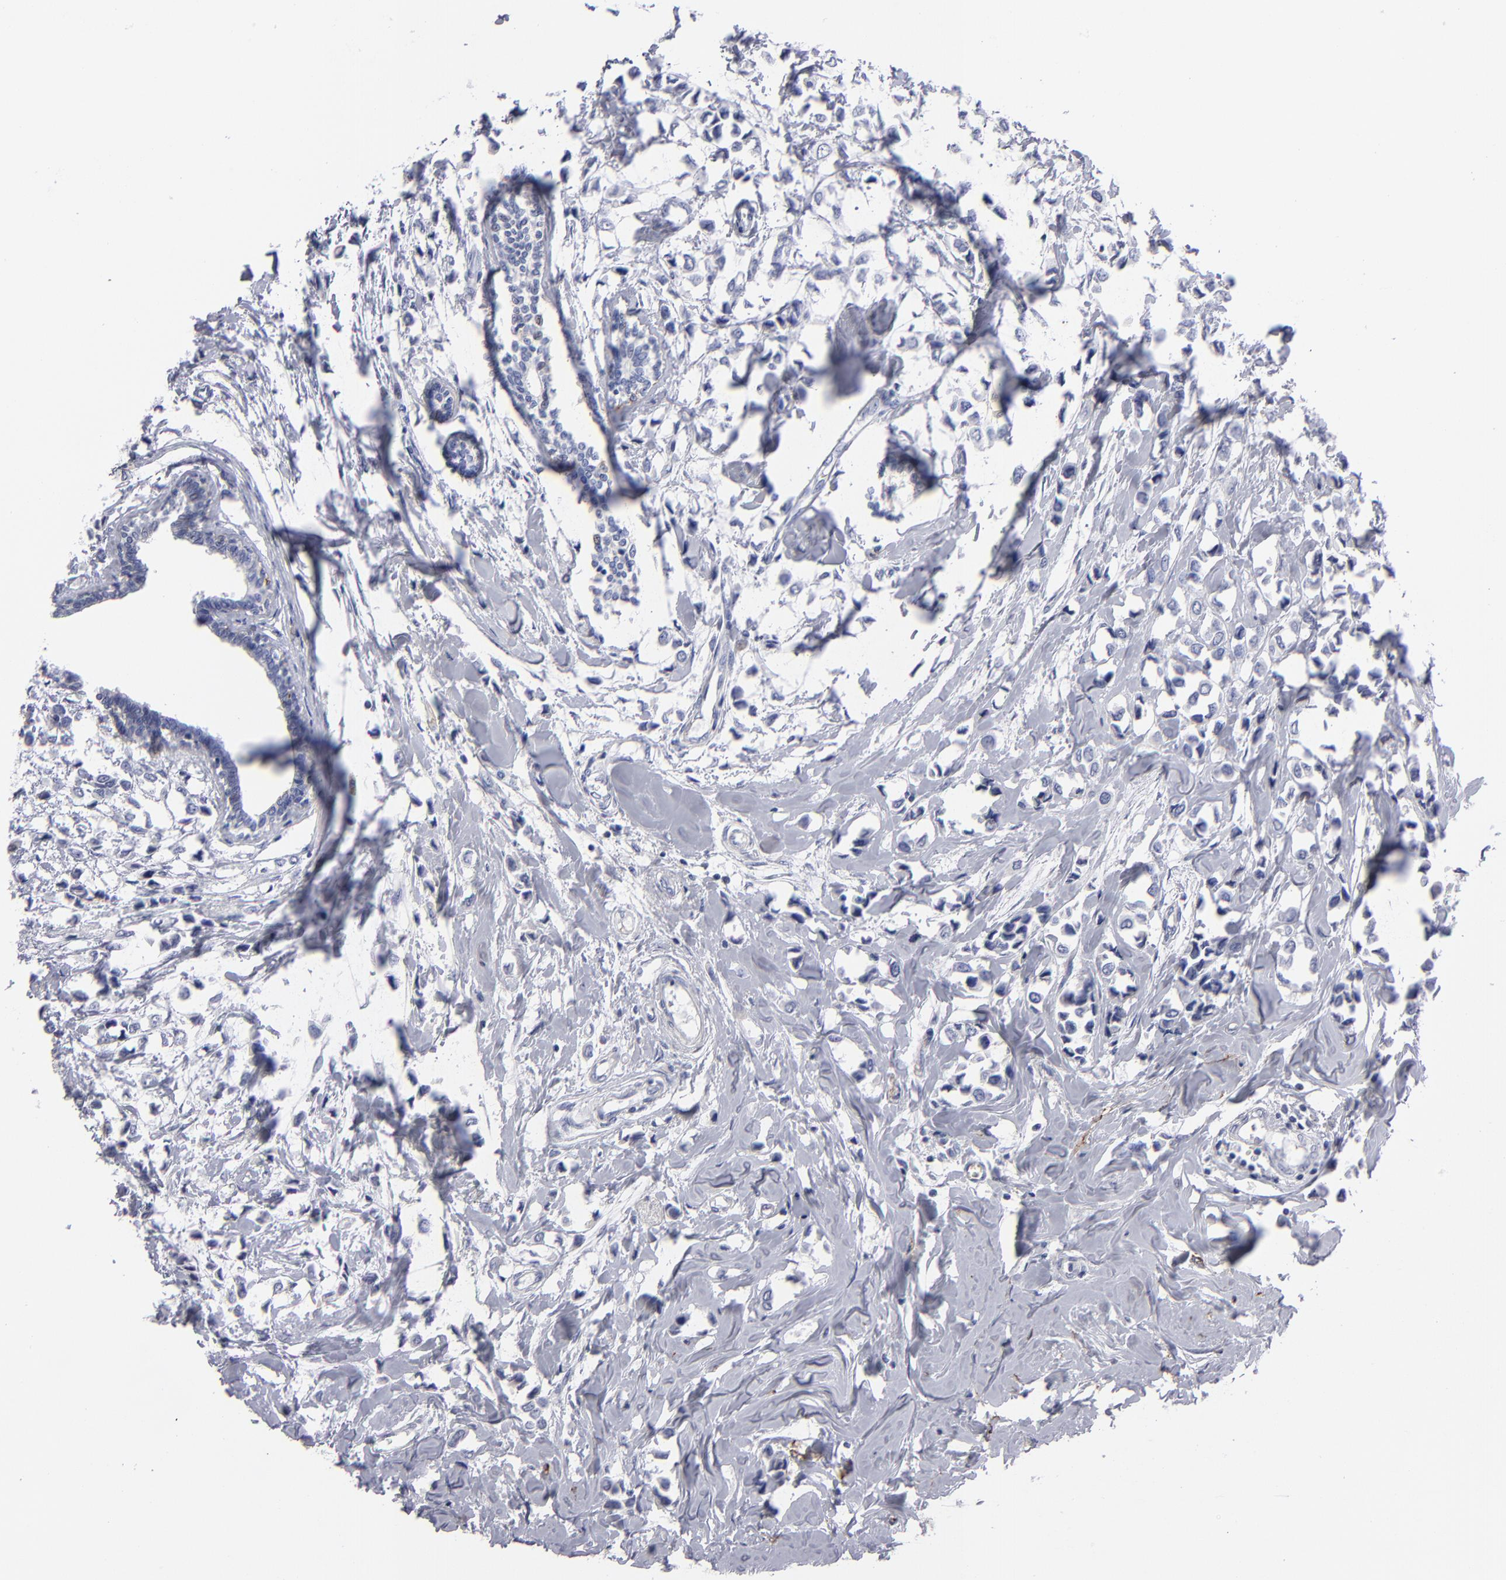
{"staining": {"intensity": "negative", "quantity": "none", "location": "none"}, "tissue": "breast cancer", "cell_type": "Tumor cells", "image_type": "cancer", "snomed": [{"axis": "morphology", "description": "Lobular carcinoma"}, {"axis": "topography", "description": "Breast"}], "caption": "Tumor cells are negative for protein expression in human breast cancer.", "gene": "CADM3", "patient": {"sex": "female", "age": 51}}